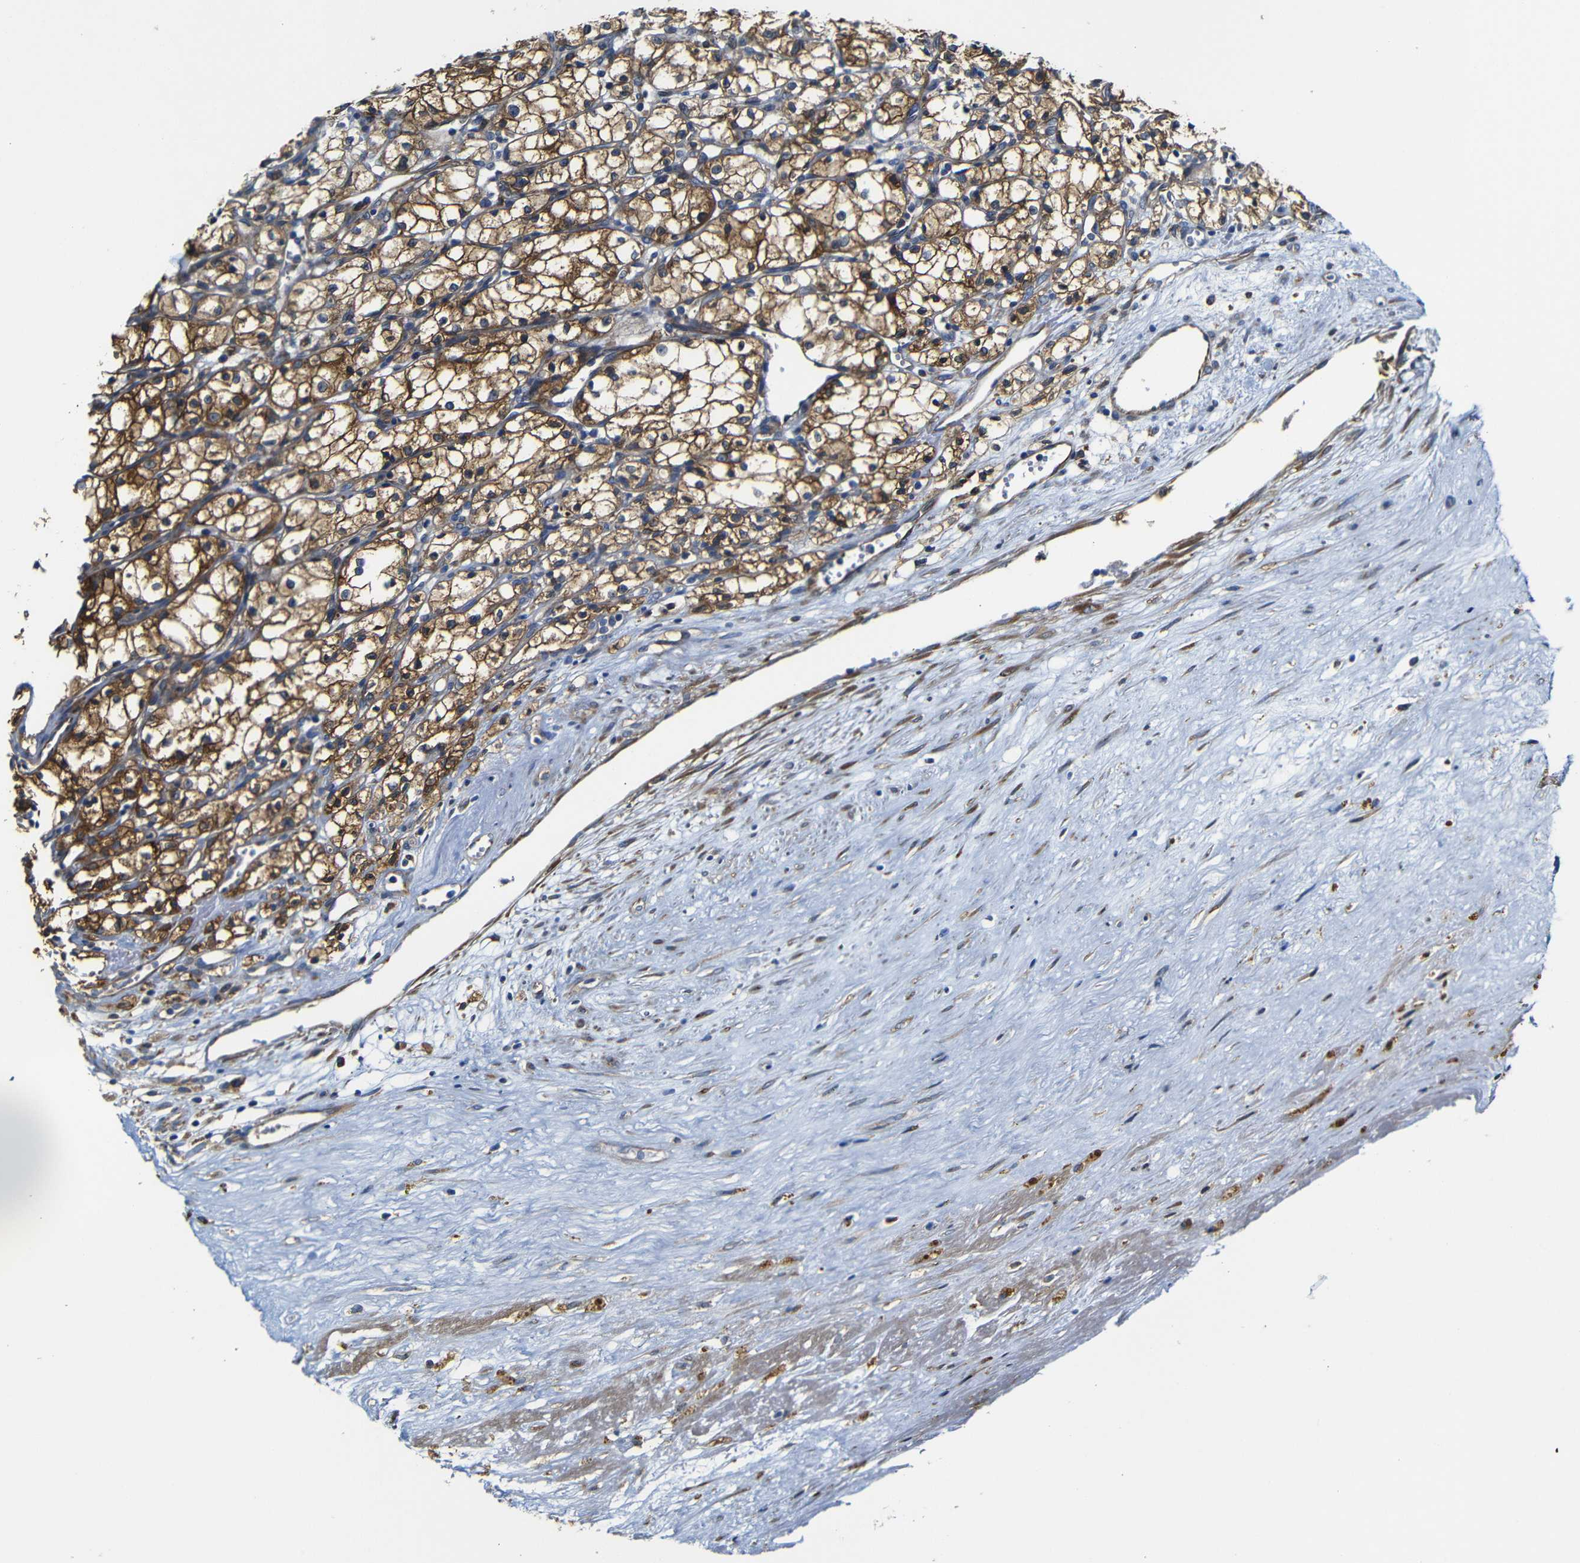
{"staining": {"intensity": "moderate", "quantity": ">75%", "location": "cytoplasmic/membranous"}, "tissue": "renal cancer", "cell_type": "Tumor cells", "image_type": "cancer", "snomed": [{"axis": "morphology", "description": "Normal tissue, NOS"}, {"axis": "morphology", "description": "Adenocarcinoma, NOS"}, {"axis": "topography", "description": "Kidney"}], "caption": "Renal cancer (adenocarcinoma) was stained to show a protein in brown. There is medium levels of moderate cytoplasmic/membranous positivity in approximately >75% of tumor cells.", "gene": "CLCC1", "patient": {"sex": "male", "age": 59}}